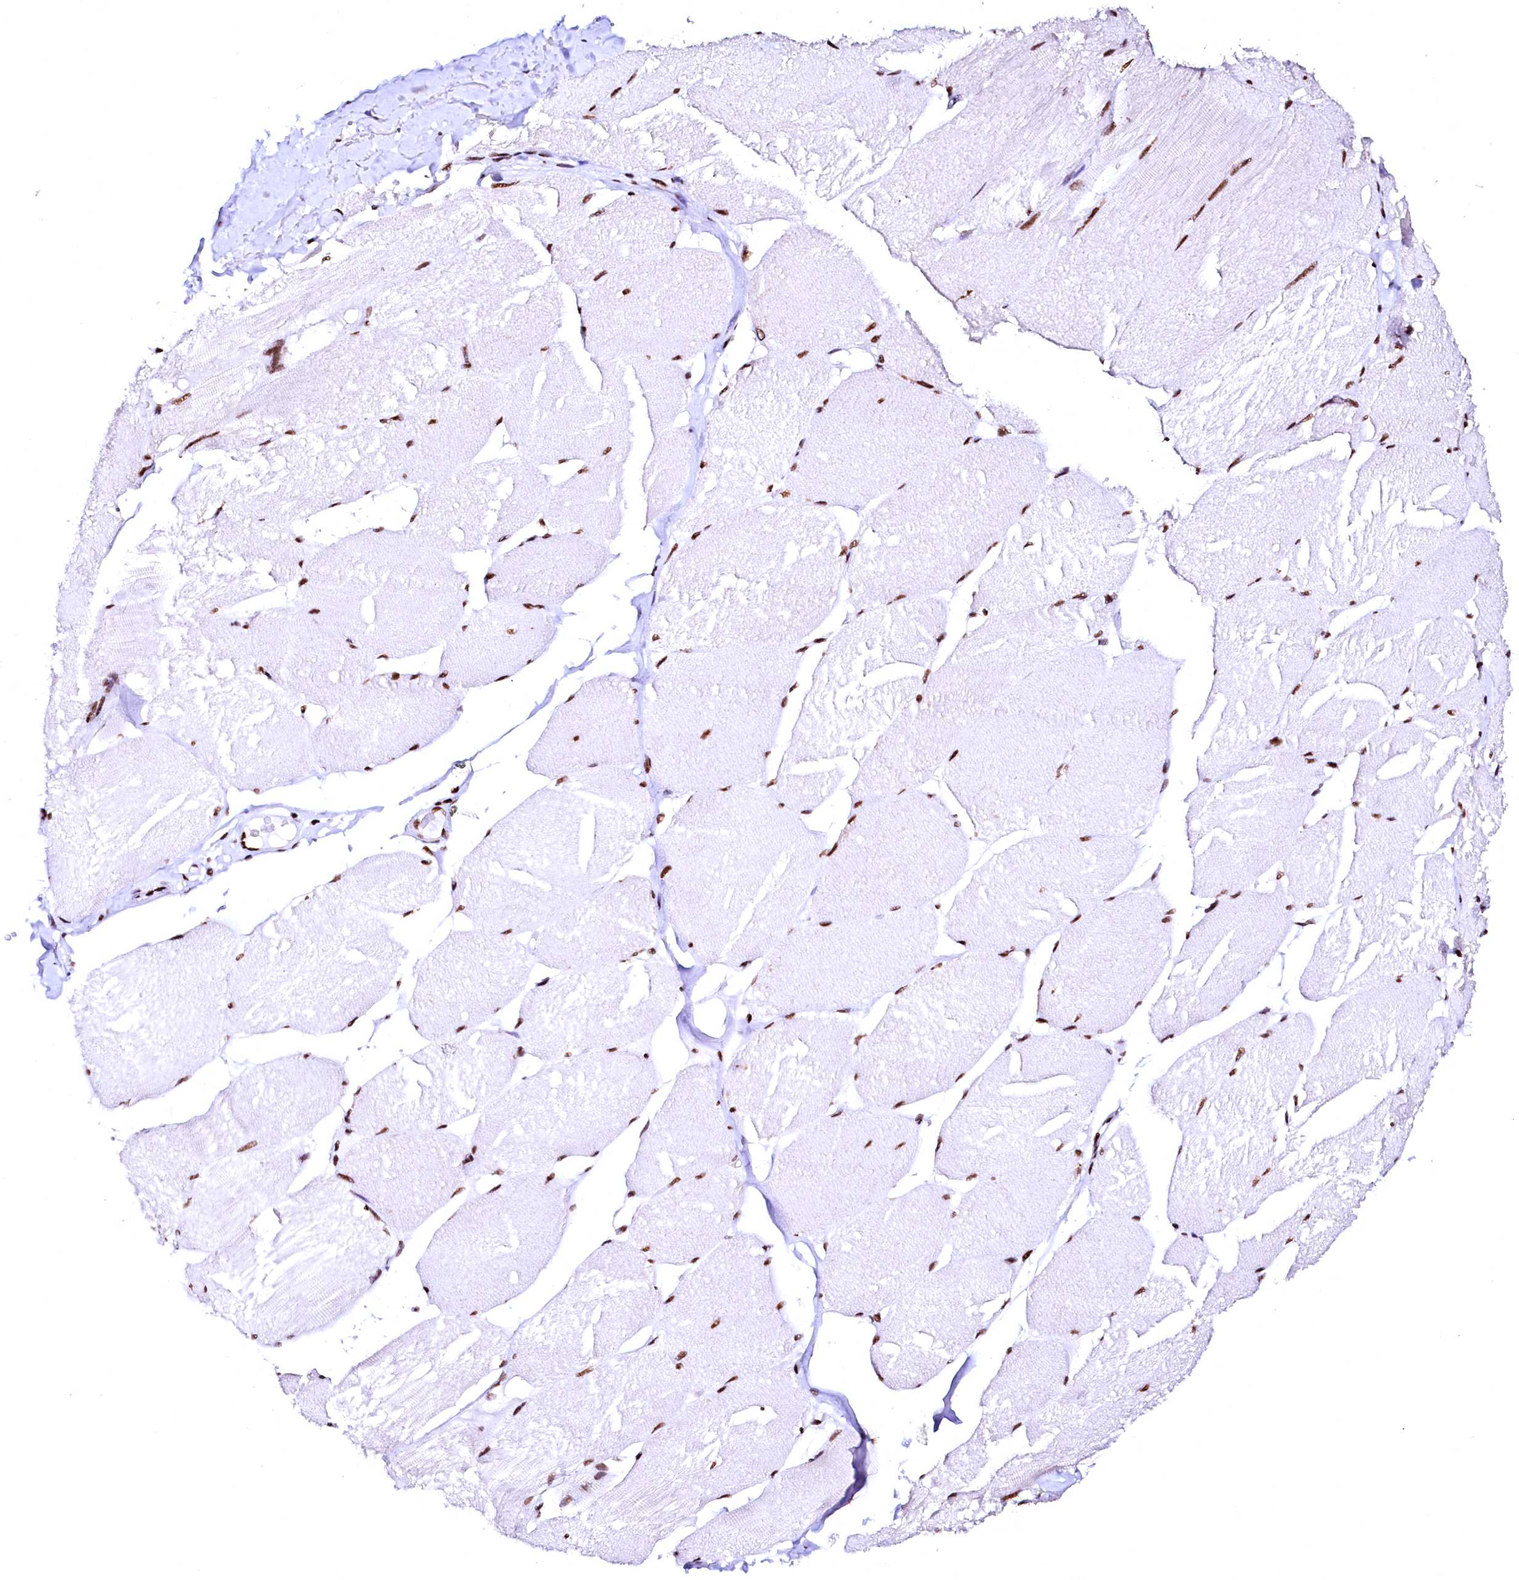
{"staining": {"intensity": "strong", "quantity": ">75%", "location": "nuclear"}, "tissue": "skeletal muscle", "cell_type": "Myocytes", "image_type": "normal", "snomed": [{"axis": "morphology", "description": "Normal tissue, NOS"}, {"axis": "topography", "description": "Skin"}, {"axis": "topography", "description": "Skeletal muscle"}], "caption": "Strong nuclear protein positivity is seen in about >75% of myocytes in skeletal muscle.", "gene": "CPSF6", "patient": {"sex": "male", "age": 83}}